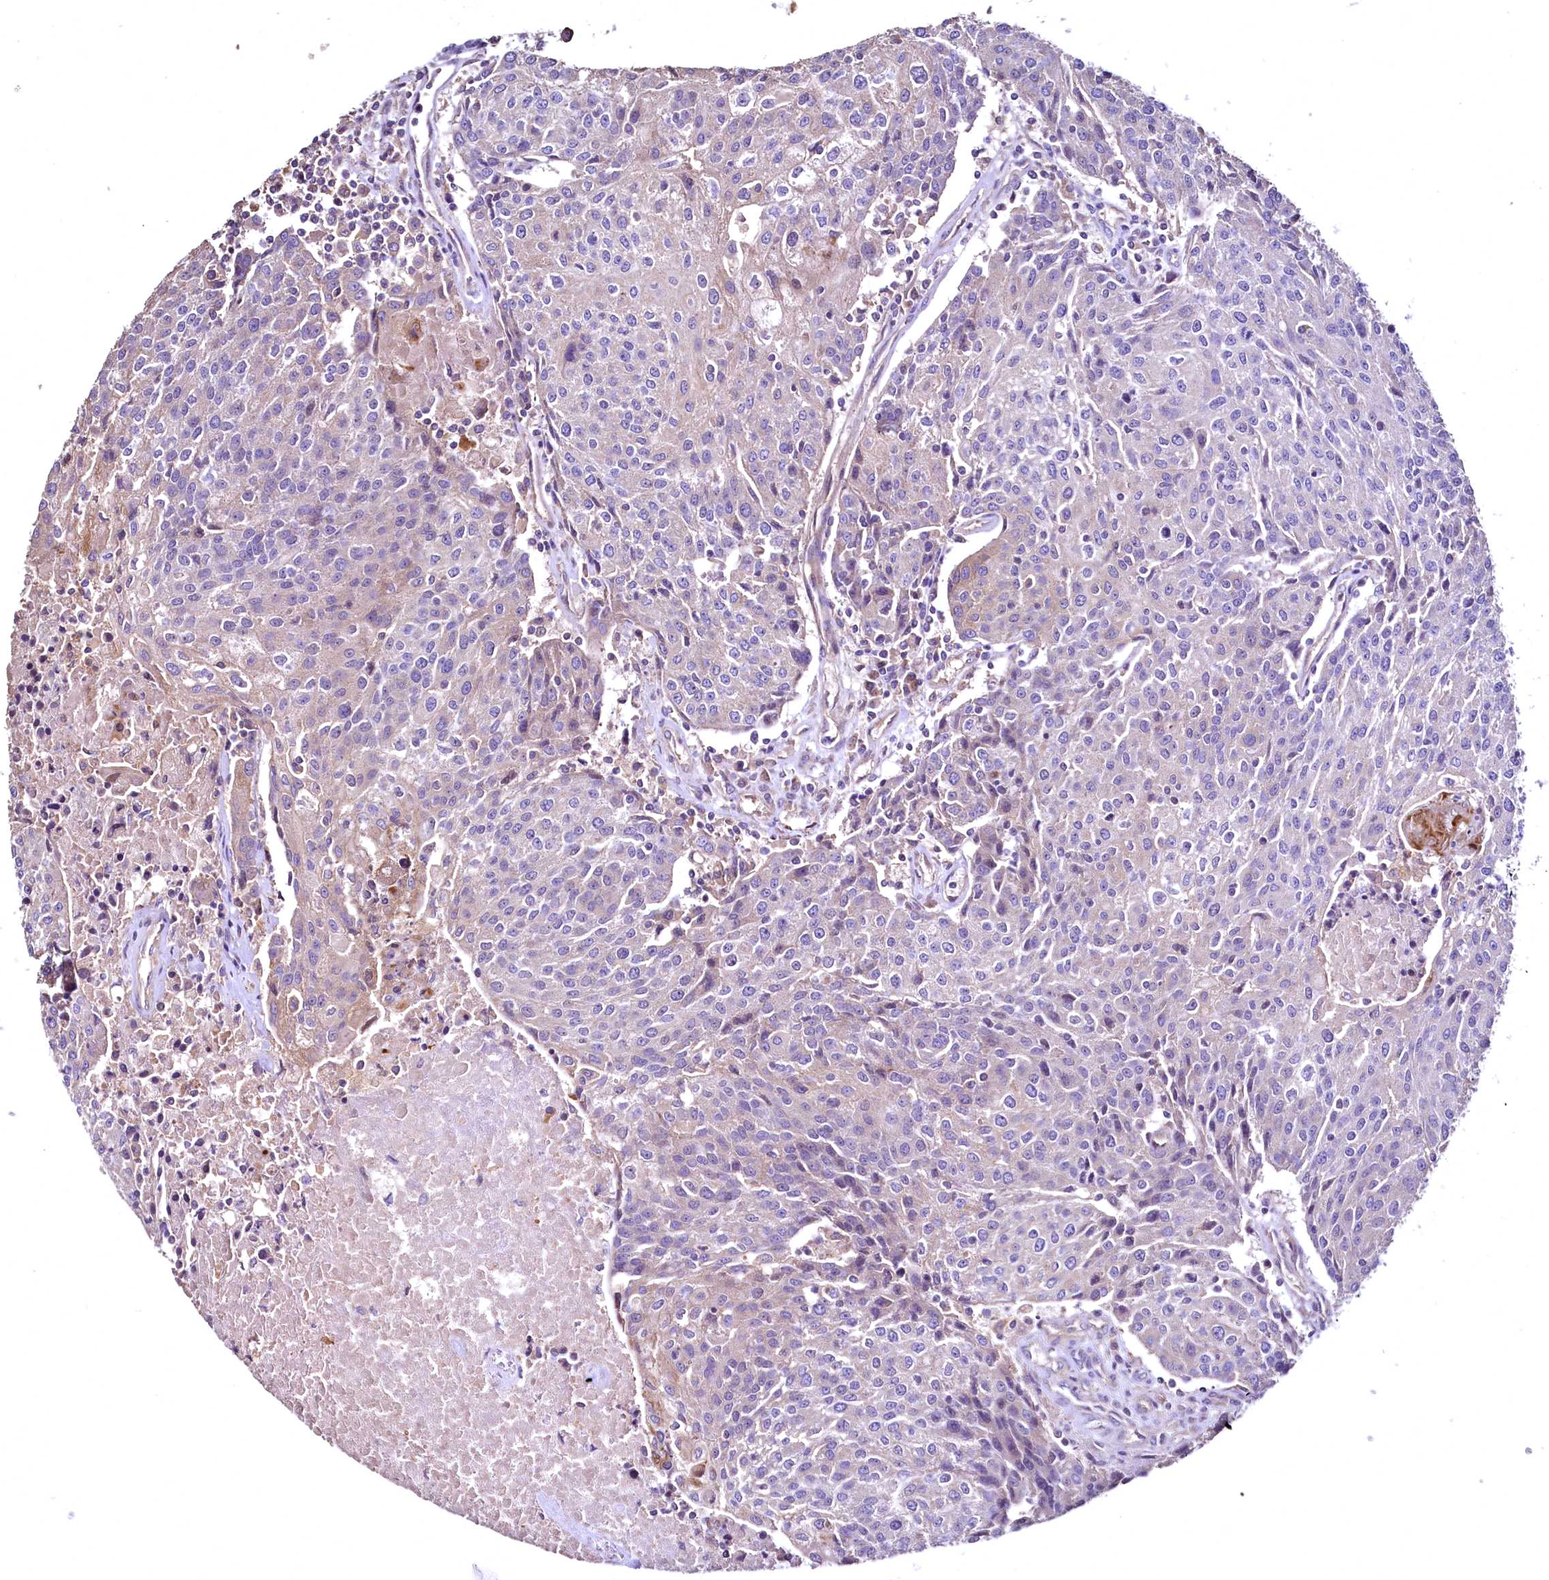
{"staining": {"intensity": "weak", "quantity": "<25%", "location": "cytoplasmic/membranous"}, "tissue": "urothelial cancer", "cell_type": "Tumor cells", "image_type": "cancer", "snomed": [{"axis": "morphology", "description": "Urothelial carcinoma, High grade"}, {"axis": "topography", "description": "Urinary bladder"}], "caption": "Tumor cells are negative for brown protein staining in urothelial cancer. (Brightfield microscopy of DAB (3,3'-diaminobenzidine) immunohistochemistry at high magnification).", "gene": "TBCEL", "patient": {"sex": "female", "age": 85}}